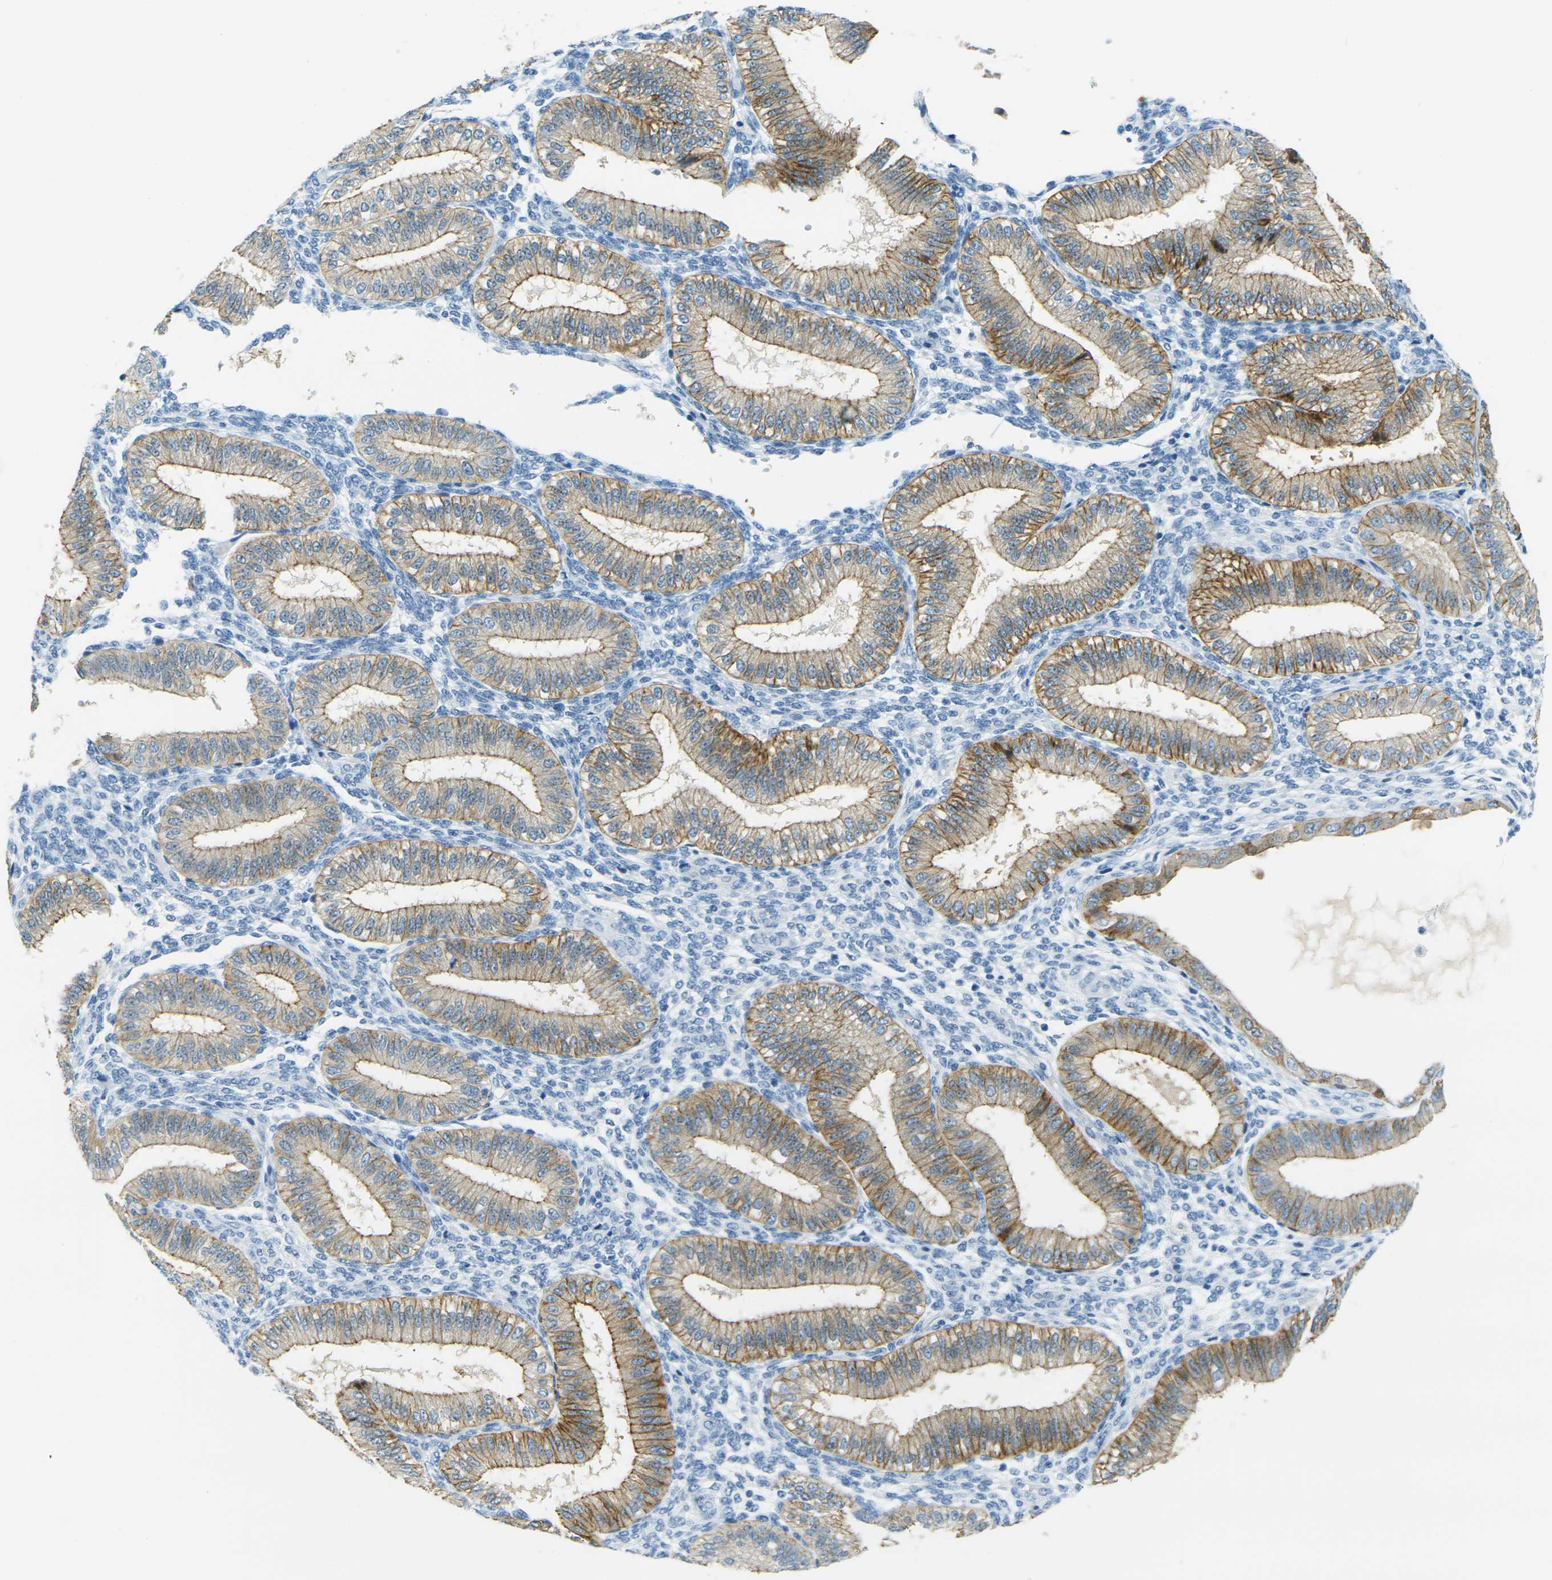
{"staining": {"intensity": "negative", "quantity": "none", "location": "none"}, "tissue": "endometrium", "cell_type": "Cells in endometrial stroma", "image_type": "normal", "snomed": [{"axis": "morphology", "description": "Normal tissue, NOS"}, {"axis": "topography", "description": "Endometrium"}], "caption": "Immunohistochemistry (IHC) of benign endometrium exhibits no staining in cells in endometrial stroma.", "gene": "OCLN", "patient": {"sex": "female", "age": 39}}